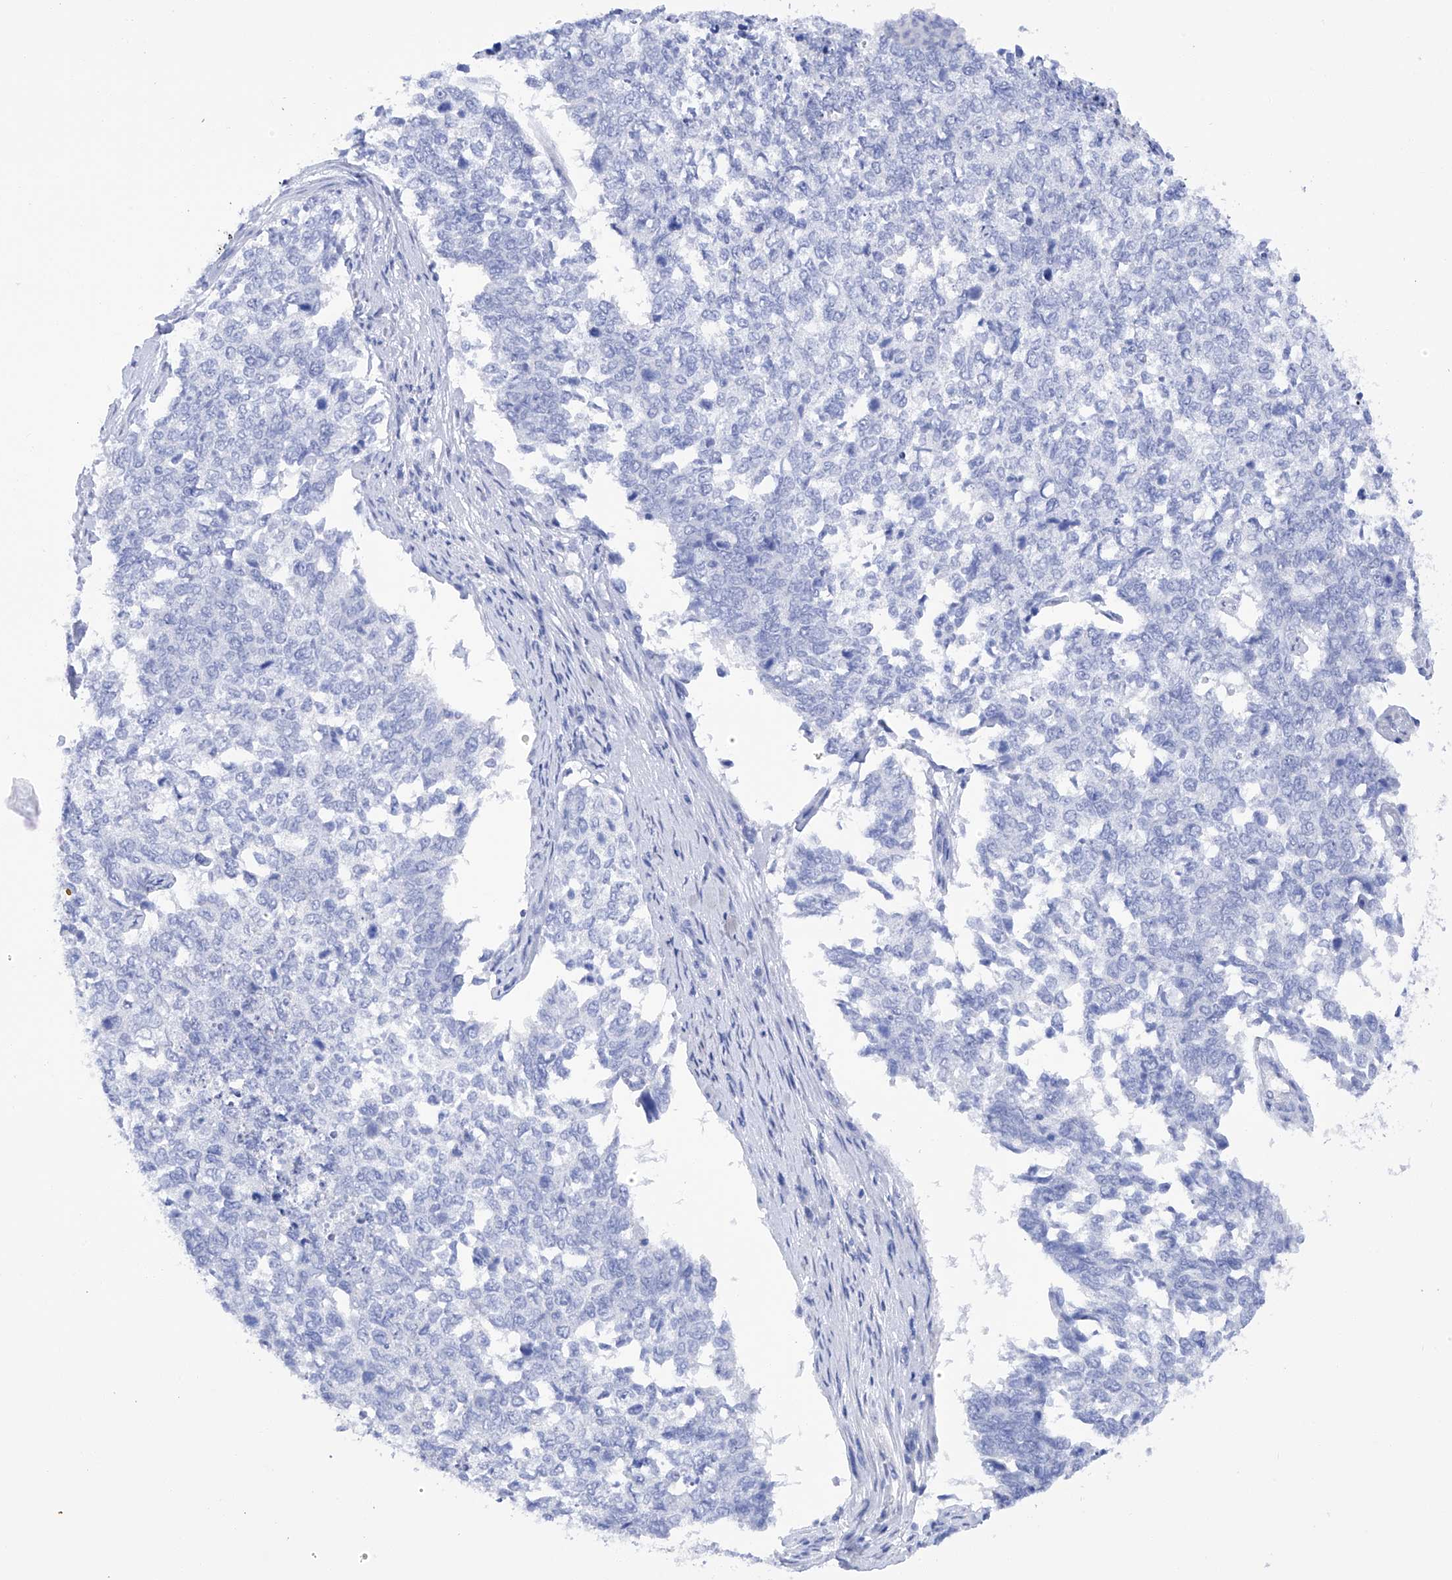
{"staining": {"intensity": "negative", "quantity": "none", "location": "none"}, "tissue": "cervical cancer", "cell_type": "Tumor cells", "image_type": "cancer", "snomed": [{"axis": "morphology", "description": "Squamous cell carcinoma, NOS"}, {"axis": "topography", "description": "Cervix"}], "caption": "Tumor cells are negative for protein expression in human cervical cancer. (DAB (3,3'-diaminobenzidine) immunohistochemistry (IHC) with hematoxylin counter stain).", "gene": "FLG", "patient": {"sex": "female", "age": 63}}